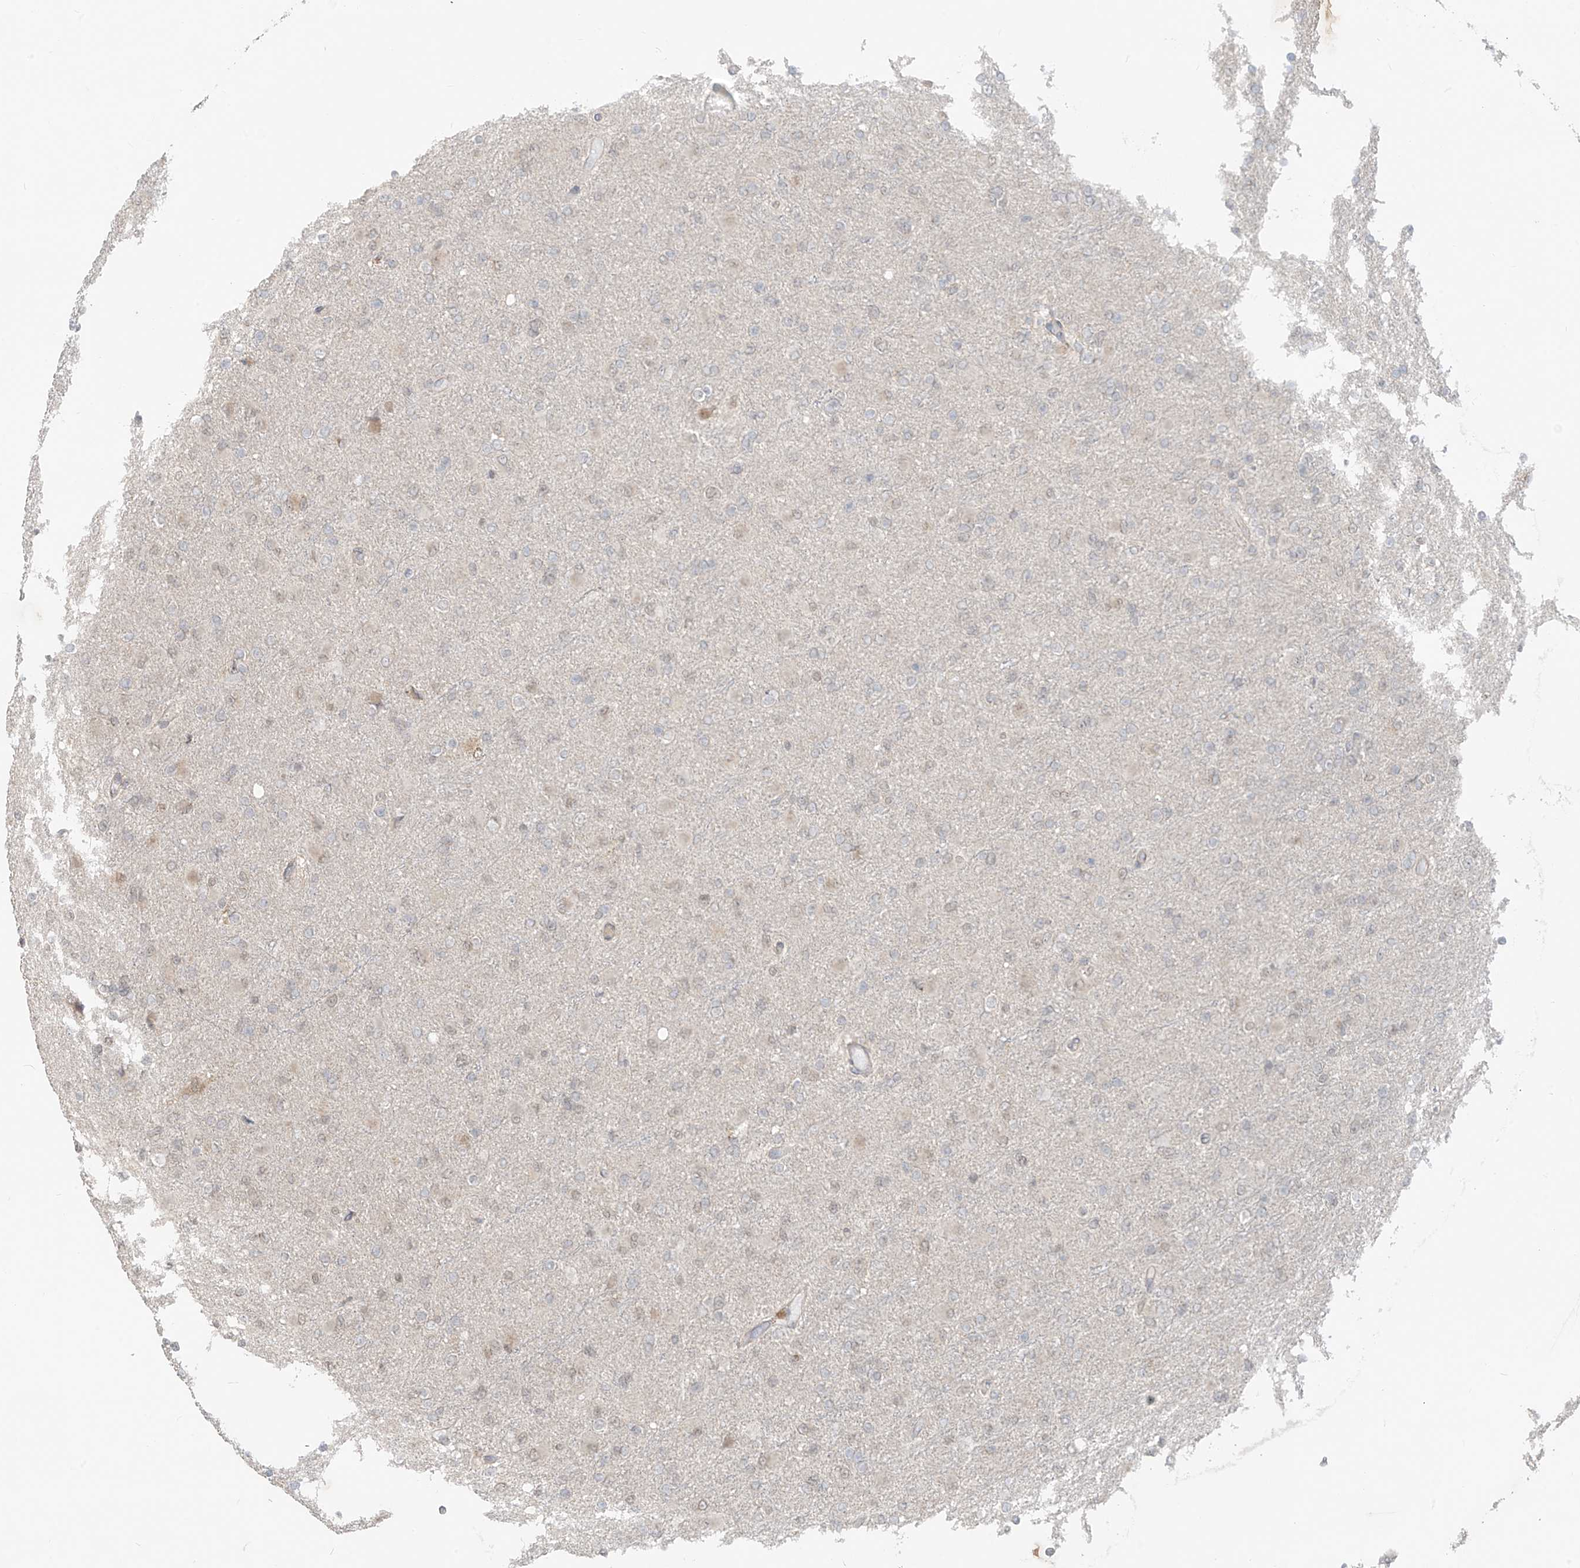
{"staining": {"intensity": "weak", "quantity": "<25%", "location": "nuclear"}, "tissue": "glioma", "cell_type": "Tumor cells", "image_type": "cancer", "snomed": [{"axis": "morphology", "description": "Glioma, malignant, High grade"}, {"axis": "topography", "description": "Cerebral cortex"}], "caption": "The histopathology image exhibits no significant staining in tumor cells of malignant glioma (high-grade).", "gene": "ABCD1", "patient": {"sex": "female", "age": 36}}